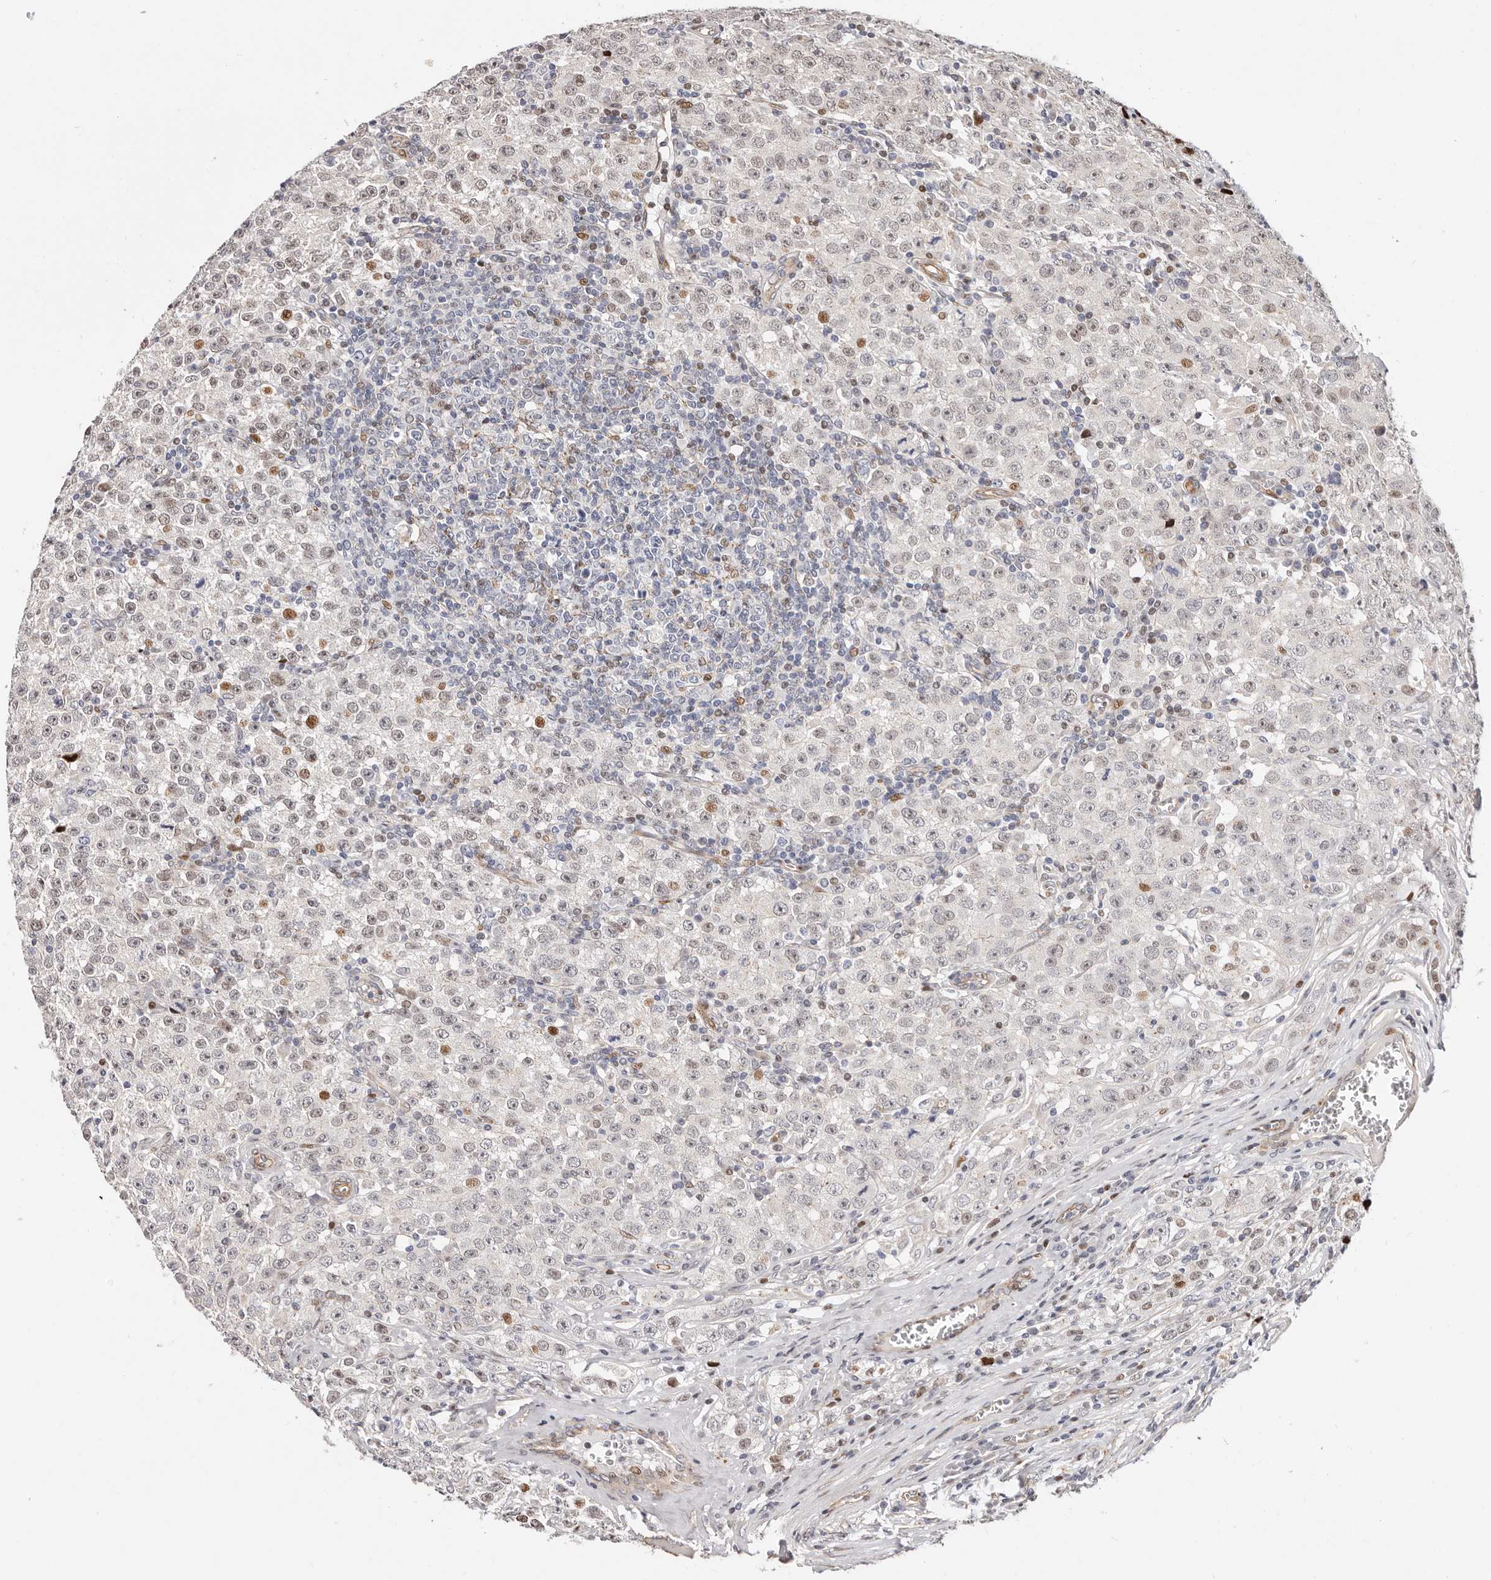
{"staining": {"intensity": "moderate", "quantity": ">75%", "location": "nuclear"}, "tissue": "testis cancer", "cell_type": "Tumor cells", "image_type": "cancer", "snomed": [{"axis": "morphology", "description": "Seminoma, NOS"}, {"axis": "morphology", "description": "Carcinoma, Embryonal, NOS"}, {"axis": "topography", "description": "Testis"}], "caption": "Immunohistochemical staining of human testis embryonal carcinoma reveals moderate nuclear protein expression in approximately >75% of tumor cells.", "gene": "EPHX3", "patient": {"sex": "male", "age": 43}}